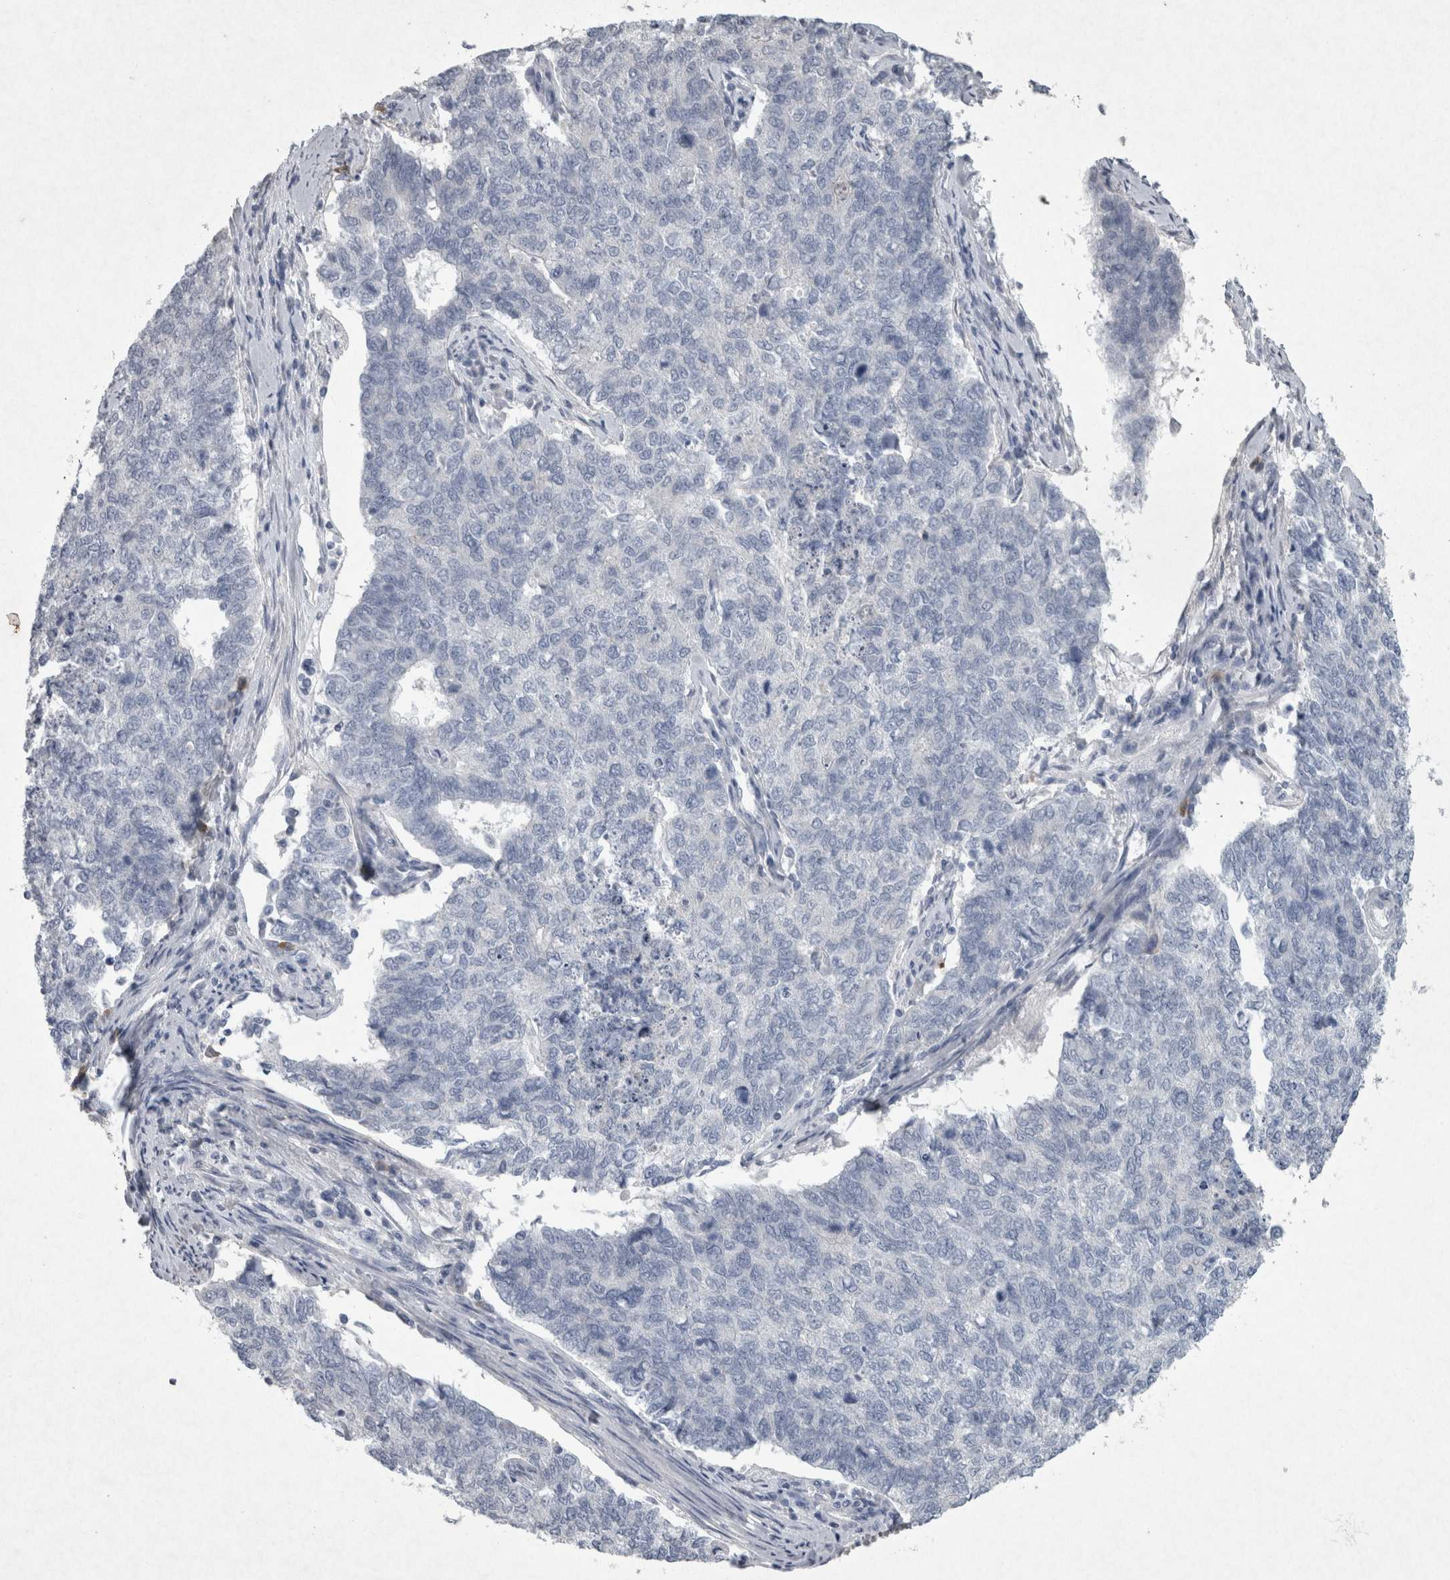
{"staining": {"intensity": "negative", "quantity": "none", "location": "none"}, "tissue": "cervical cancer", "cell_type": "Tumor cells", "image_type": "cancer", "snomed": [{"axis": "morphology", "description": "Squamous cell carcinoma, NOS"}, {"axis": "topography", "description": "Cervix"}], "caption": "Human squamous cell carcinoma (cervical) stained for a protein using IHC demonstrates no expression in tumor cells.", "gene": "PDX1", "patient": {"sex": "female", "age": 63}}